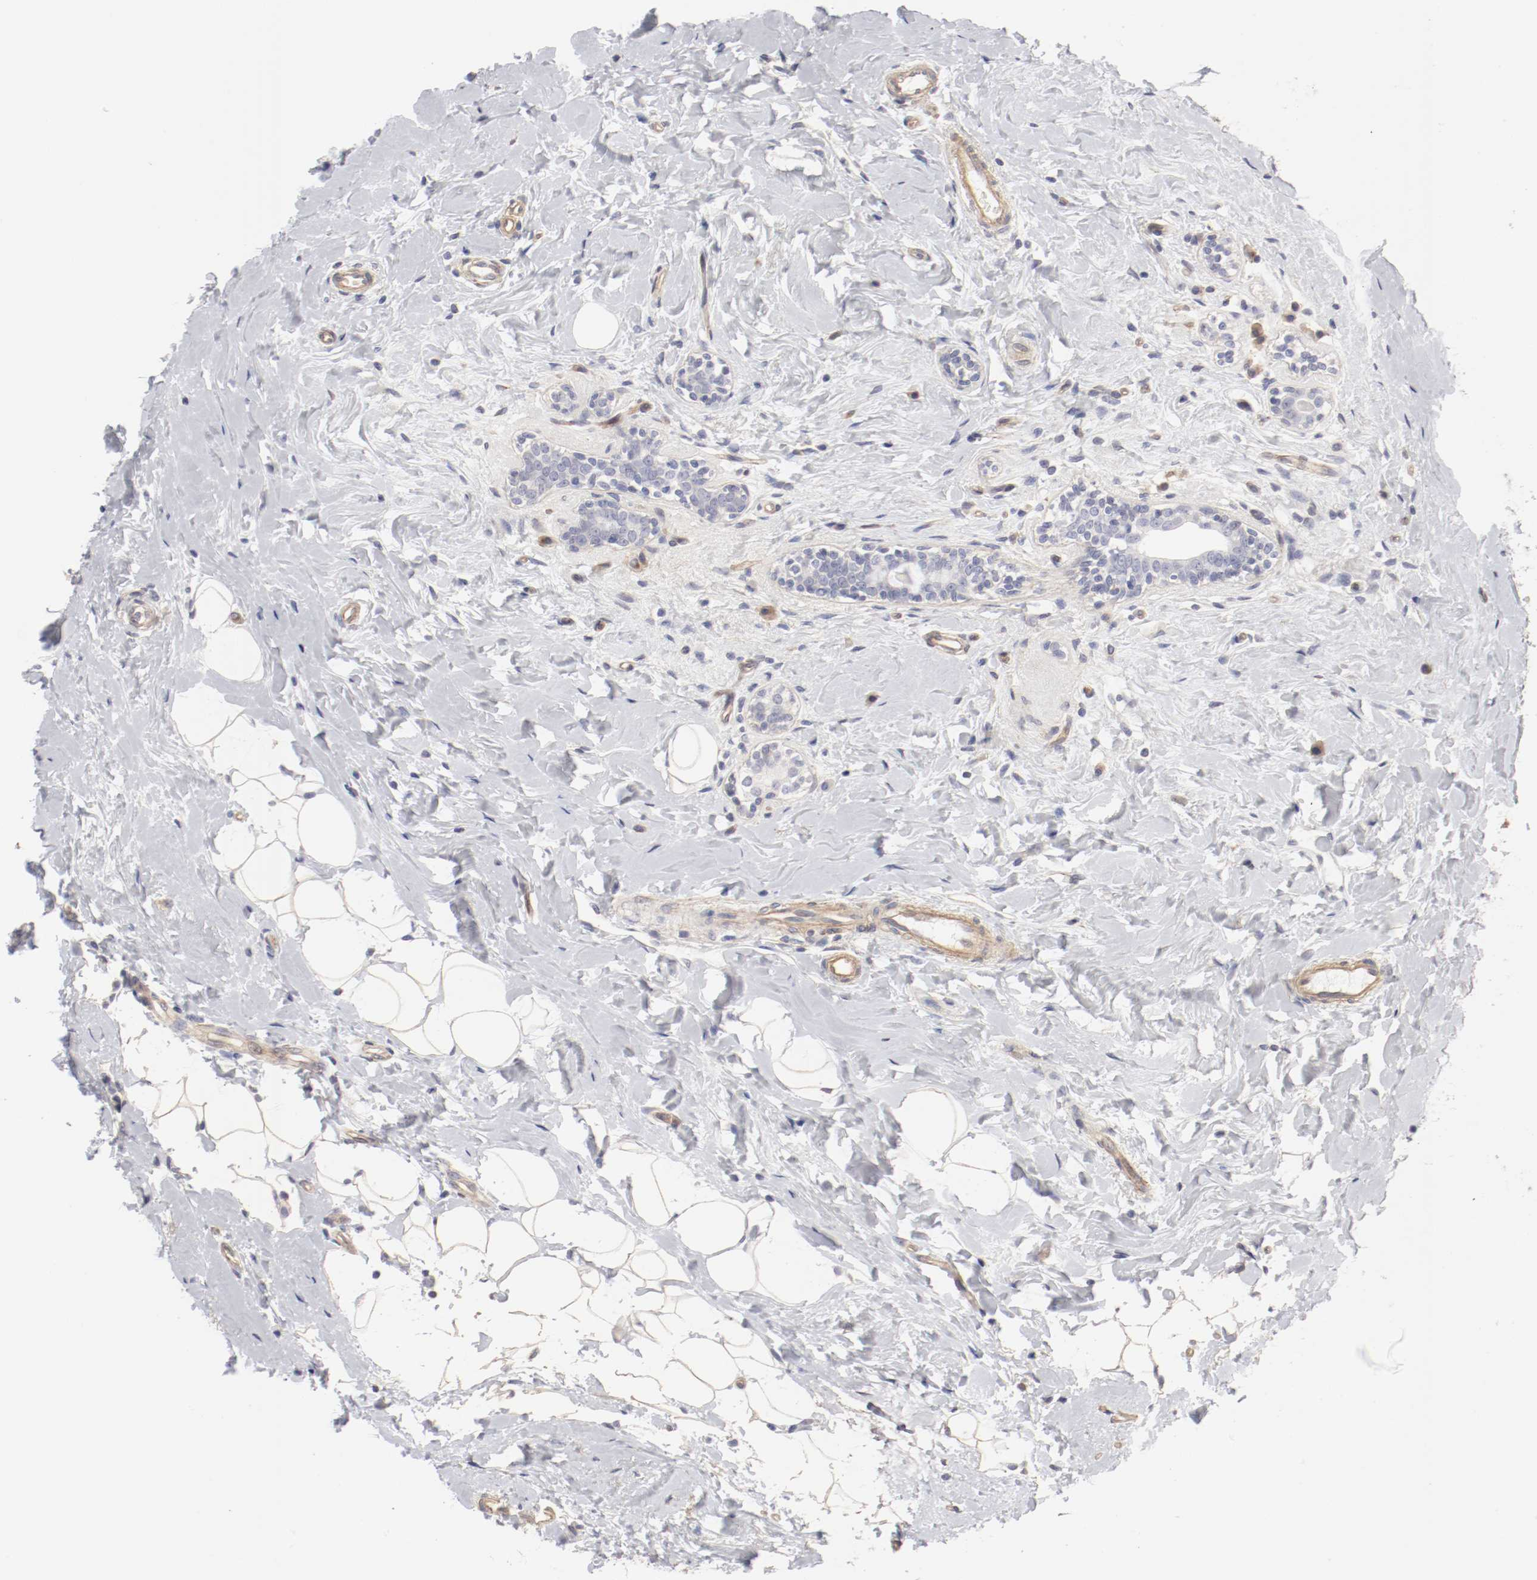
{"staining": {"intensity": "negative", "quantity": "none", "location": "none"}, "tissue": "breast cancer", "cell_type": "Tumor cells", "image_type": "cancer", "snomed": [{"axis": "morphology", "description": "Normal tissue, NOS"}, {"axis": "morphology", "description": "Lobular carcinoma"}, {"axis": "topography", "description": "Breast"}], "caption": "IHC photomicrograph of neoplastic tissue: breast lobular carcinoma stained with DAB displays no significant protein expression in tumor cells.", "gene": "LAX1", "patient": {"sex": "female", "age": 47}}